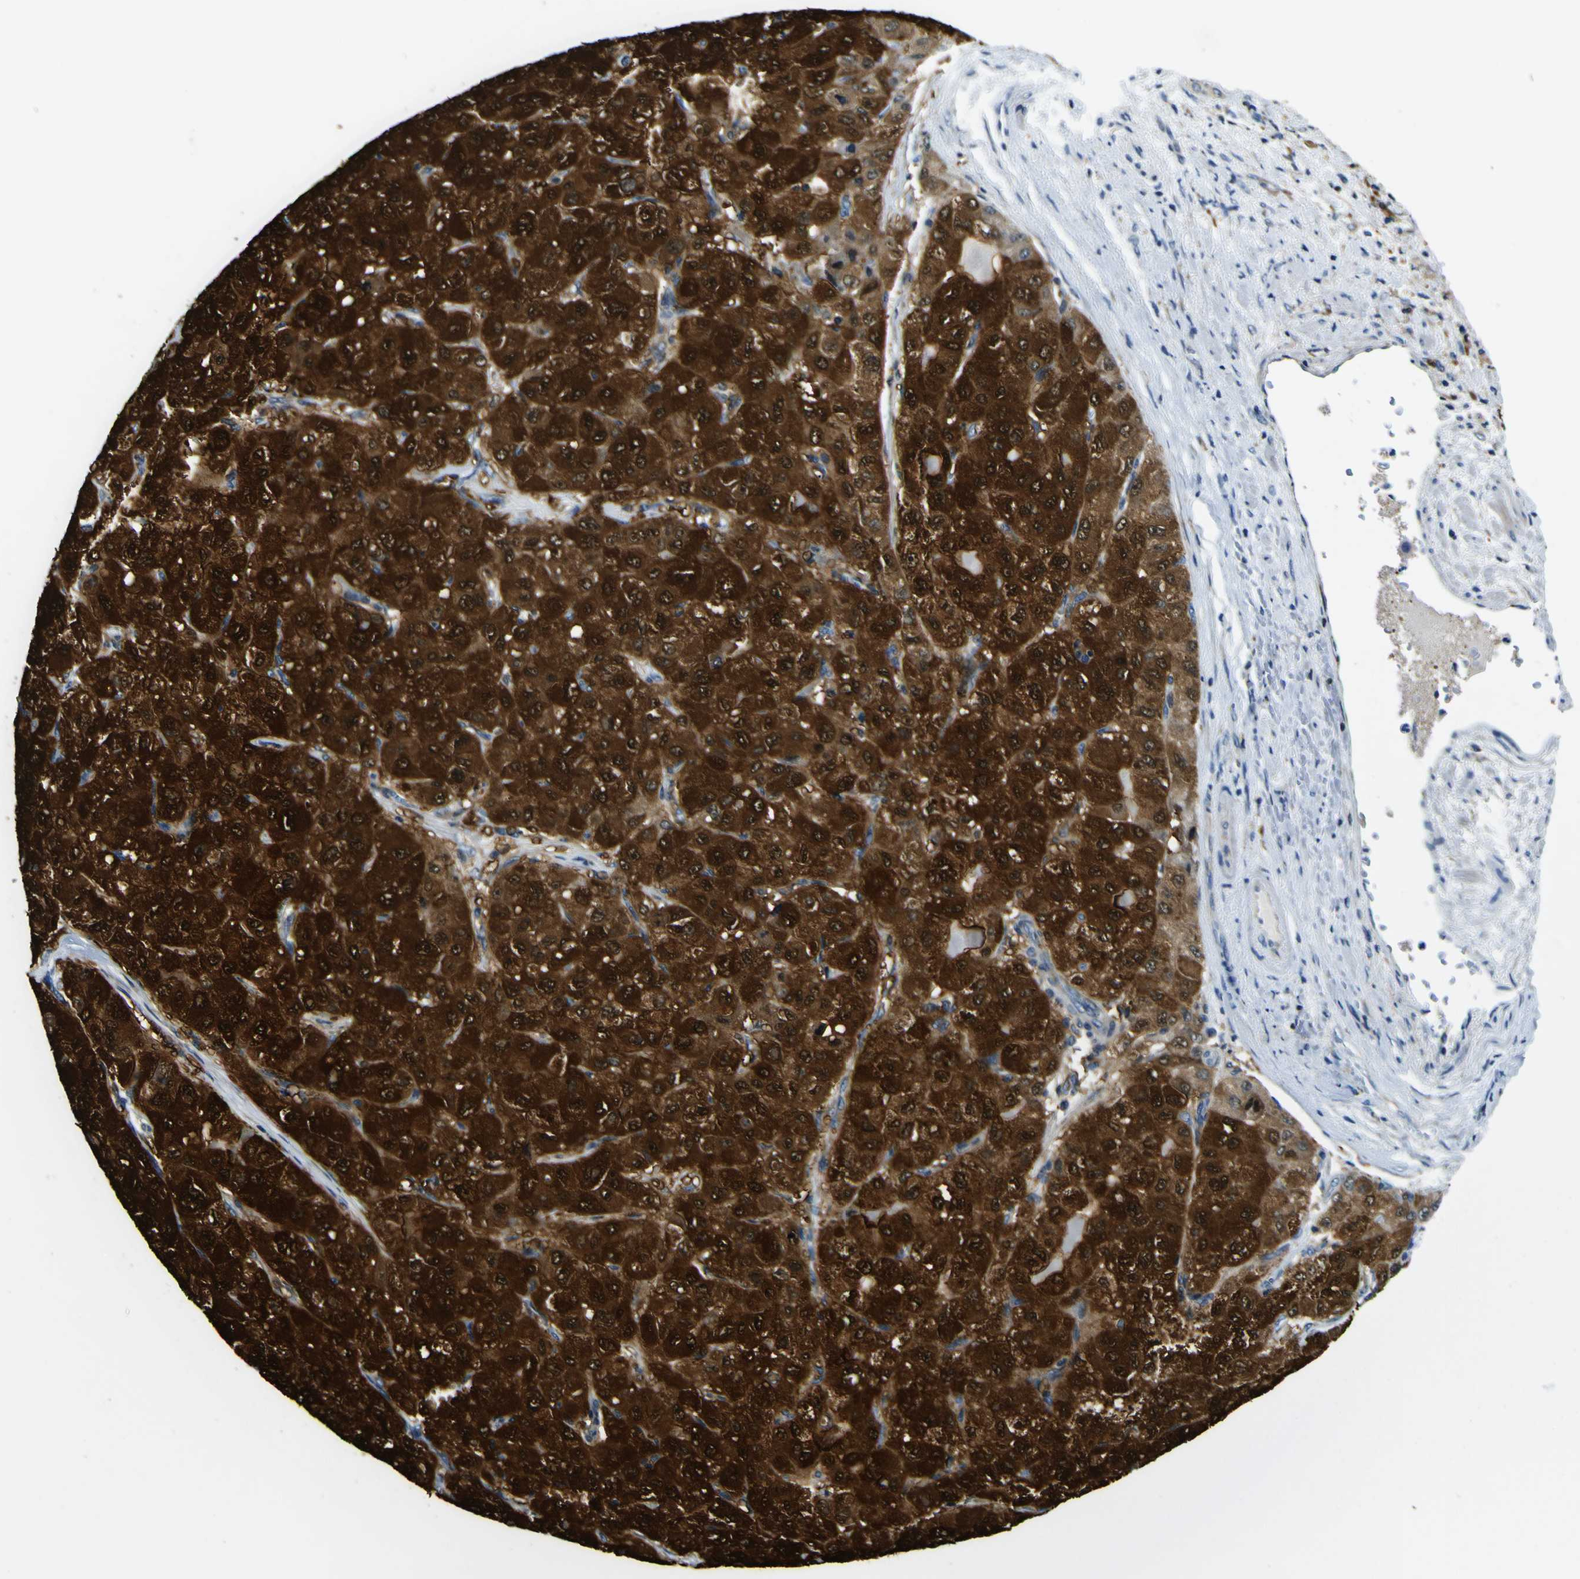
{"staining": {"intensity": "strong", "quantity": ">75%", "location": "cytoplasmic/membranous,nuclear"}, "tissue": "liver cancer", "cell_type": "Tumor cells", "image_type": "cancer", "snomed": [{"axis": "morphology", "description": "Carcinoma, Hepatocellular, NOS"}, {"axis": "topography", "description": "Liver"}], "caption": "Protein staining of hepatocellular carcinoma (liver) tissue exhibits strong cytoplasmic/membranous and nuclear positivity in approximately >75% of tumor cells. (DAB (3,3'-diaminobenzidine) = brown stain, brightfield microscopy at high magnification).", "gene": "NLRP3", "patient": {"sex": "male", "age": 80}}